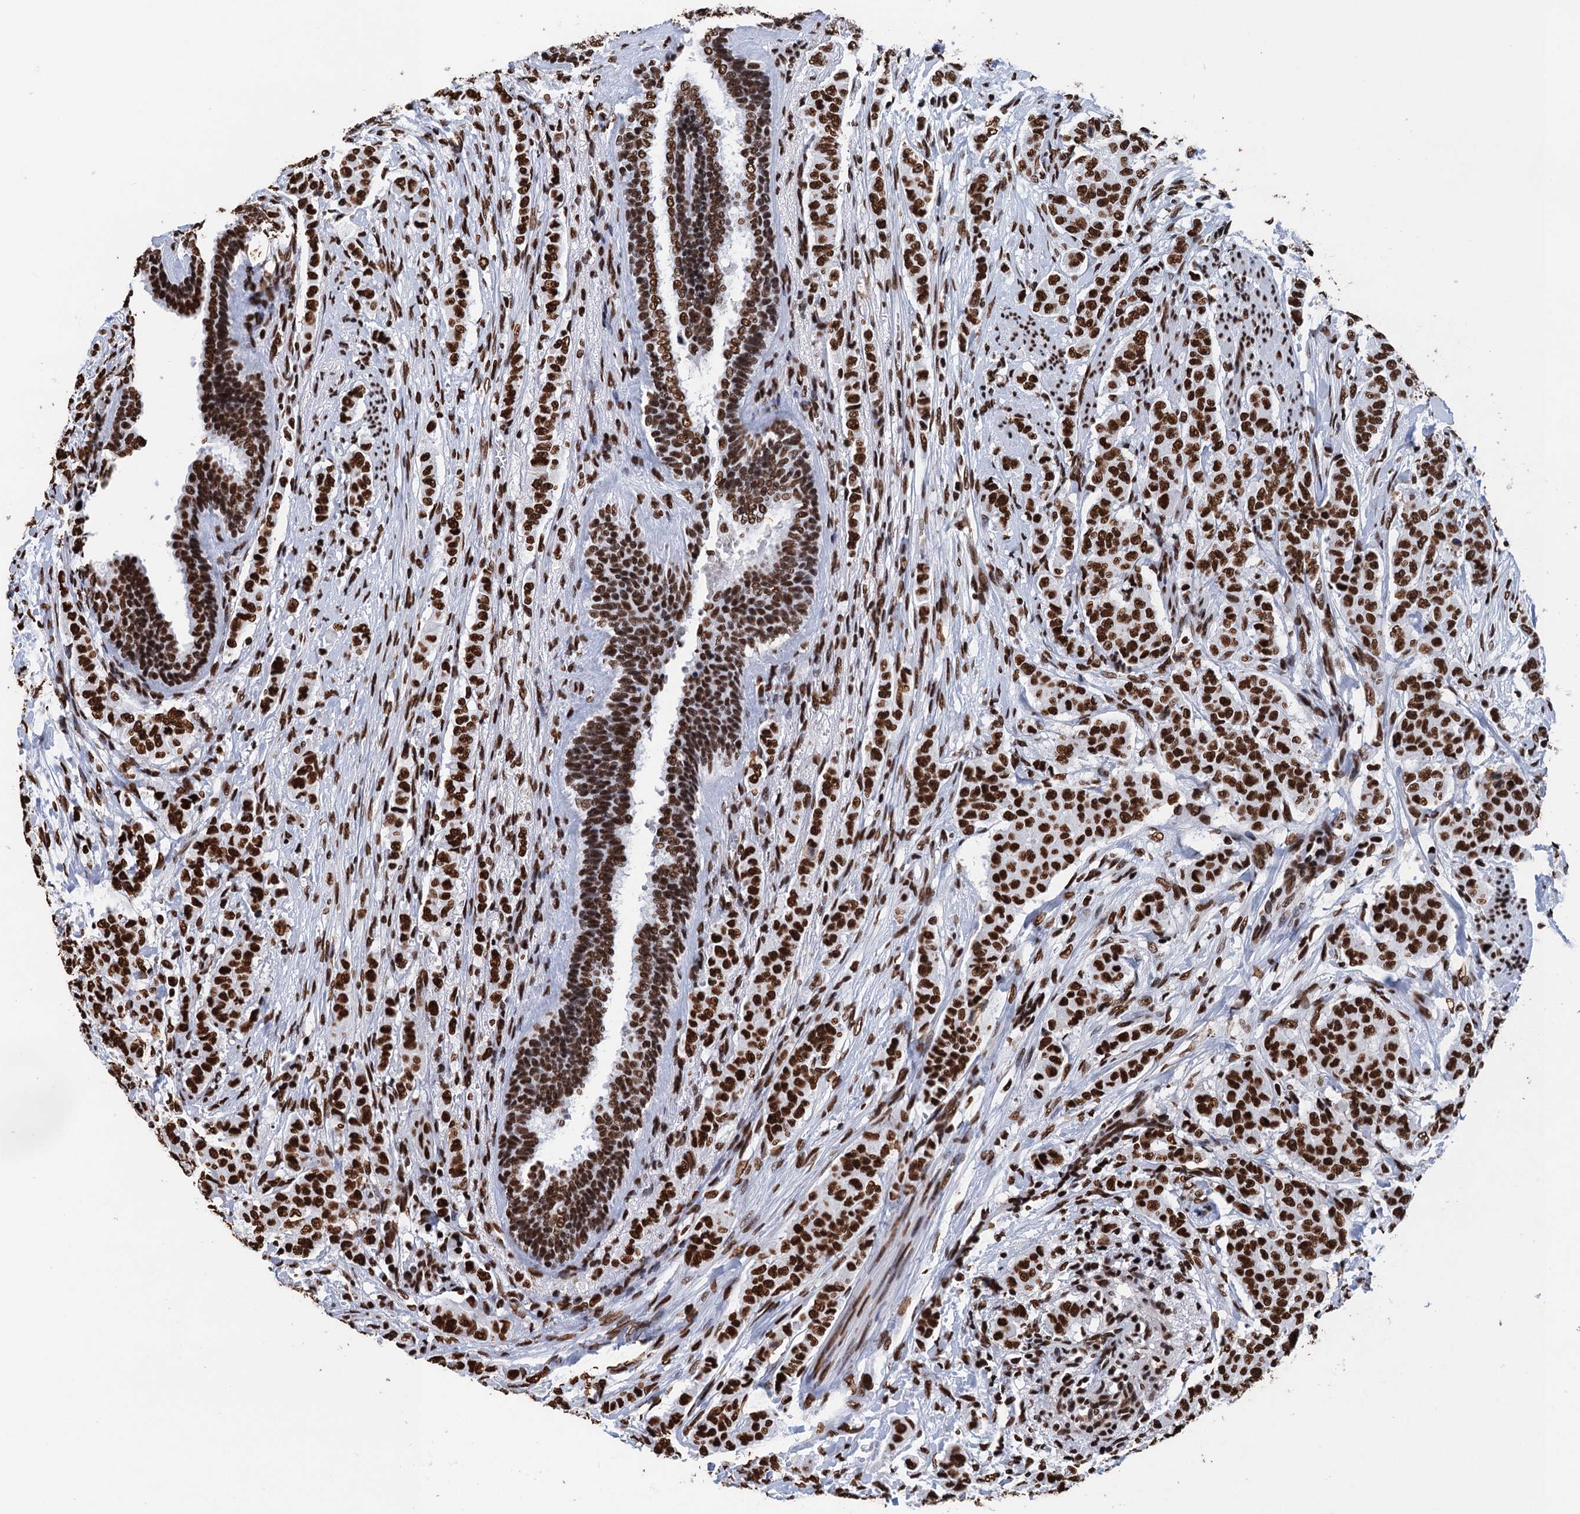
{"staining": {"intensity": "strong", "quantity": ">75%", "location": "nuclear"}, "tissue": "breast cancer", "cell_type": "Tumor cells", "image_type": "cancer", "snomed": [{"axis": "morphology", "description": "Duct carcinoma"}, {"axis": "topography", "description": "Breast"}], "caption": "Protein staining exhibits strong nuclear staining in approximately >75% of tumor cells in breast cancer (invasive ductal carcinoma). The staining is performed using DAB (3,3'-diaminobenzidine) brown chromogen to label protein expression. The nuclei are counter-stained blue using hematoxylin.", "gene": "UBA2", "patient": {"sex": "female", "age": 40}}